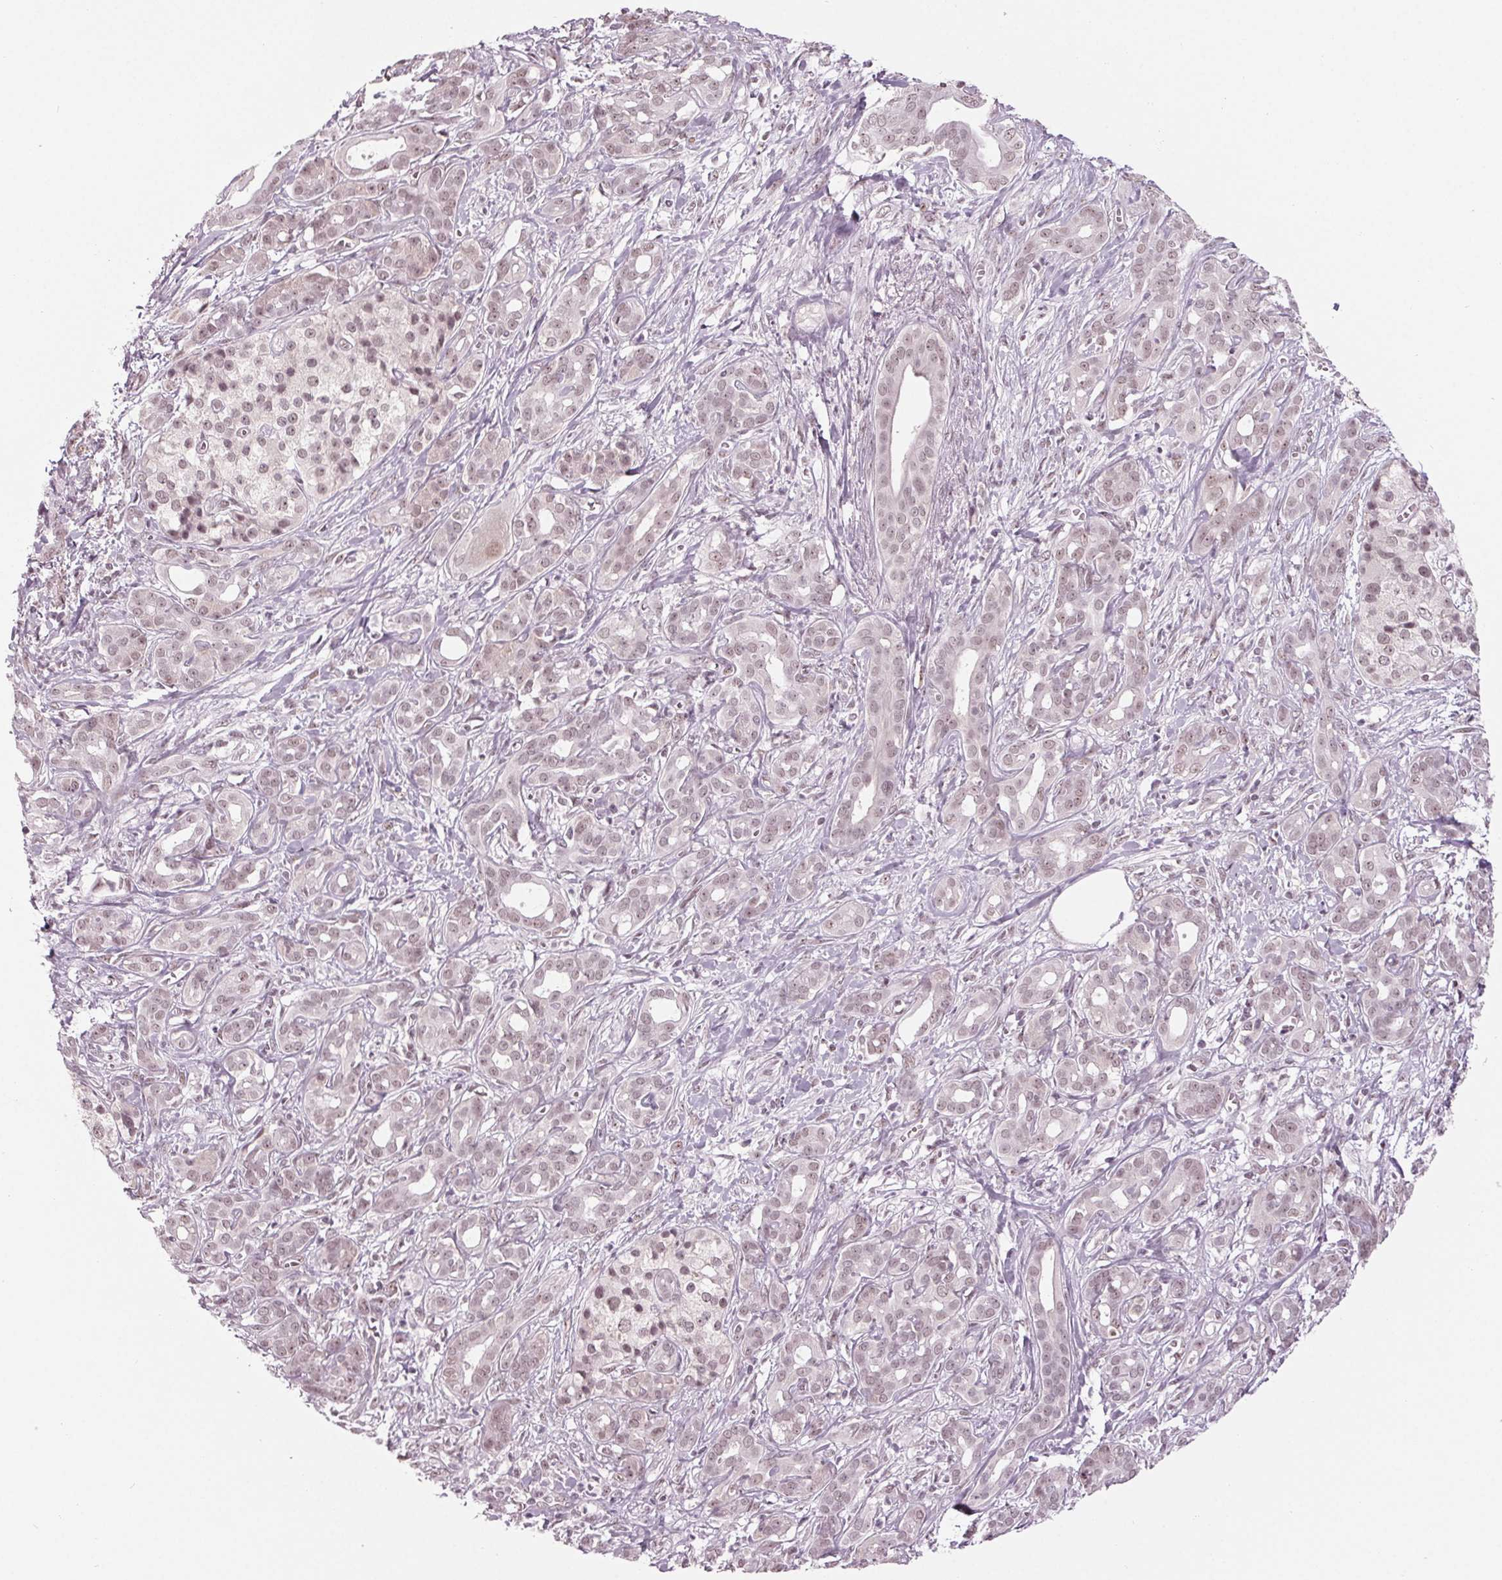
{"staining": {"intensity": "weak", "quantity": ">75%", "location": "nuclear"}, "tissue": "pancreatic cancer", "cell_type": "Tumor cells", "image_type": "cancer", "snomed": [{"axis": "morphology", "description": "Adenocarcinoma, NOS"}, {"axis": "topography", "description": "Pancreas"}], "caption": "Immunohistochemistry (IHC) photomicrograph of neoplastic tissue: pancreatic adenocarcinoma stained using immunohistochemistry (IHC) shows low levels of weak protein expression localized specifically in the nuclear of tumor cells, appearing as a nuclear brown color.", "gene": "DDX41", "patient": {"sex": "male", "age": 61}}